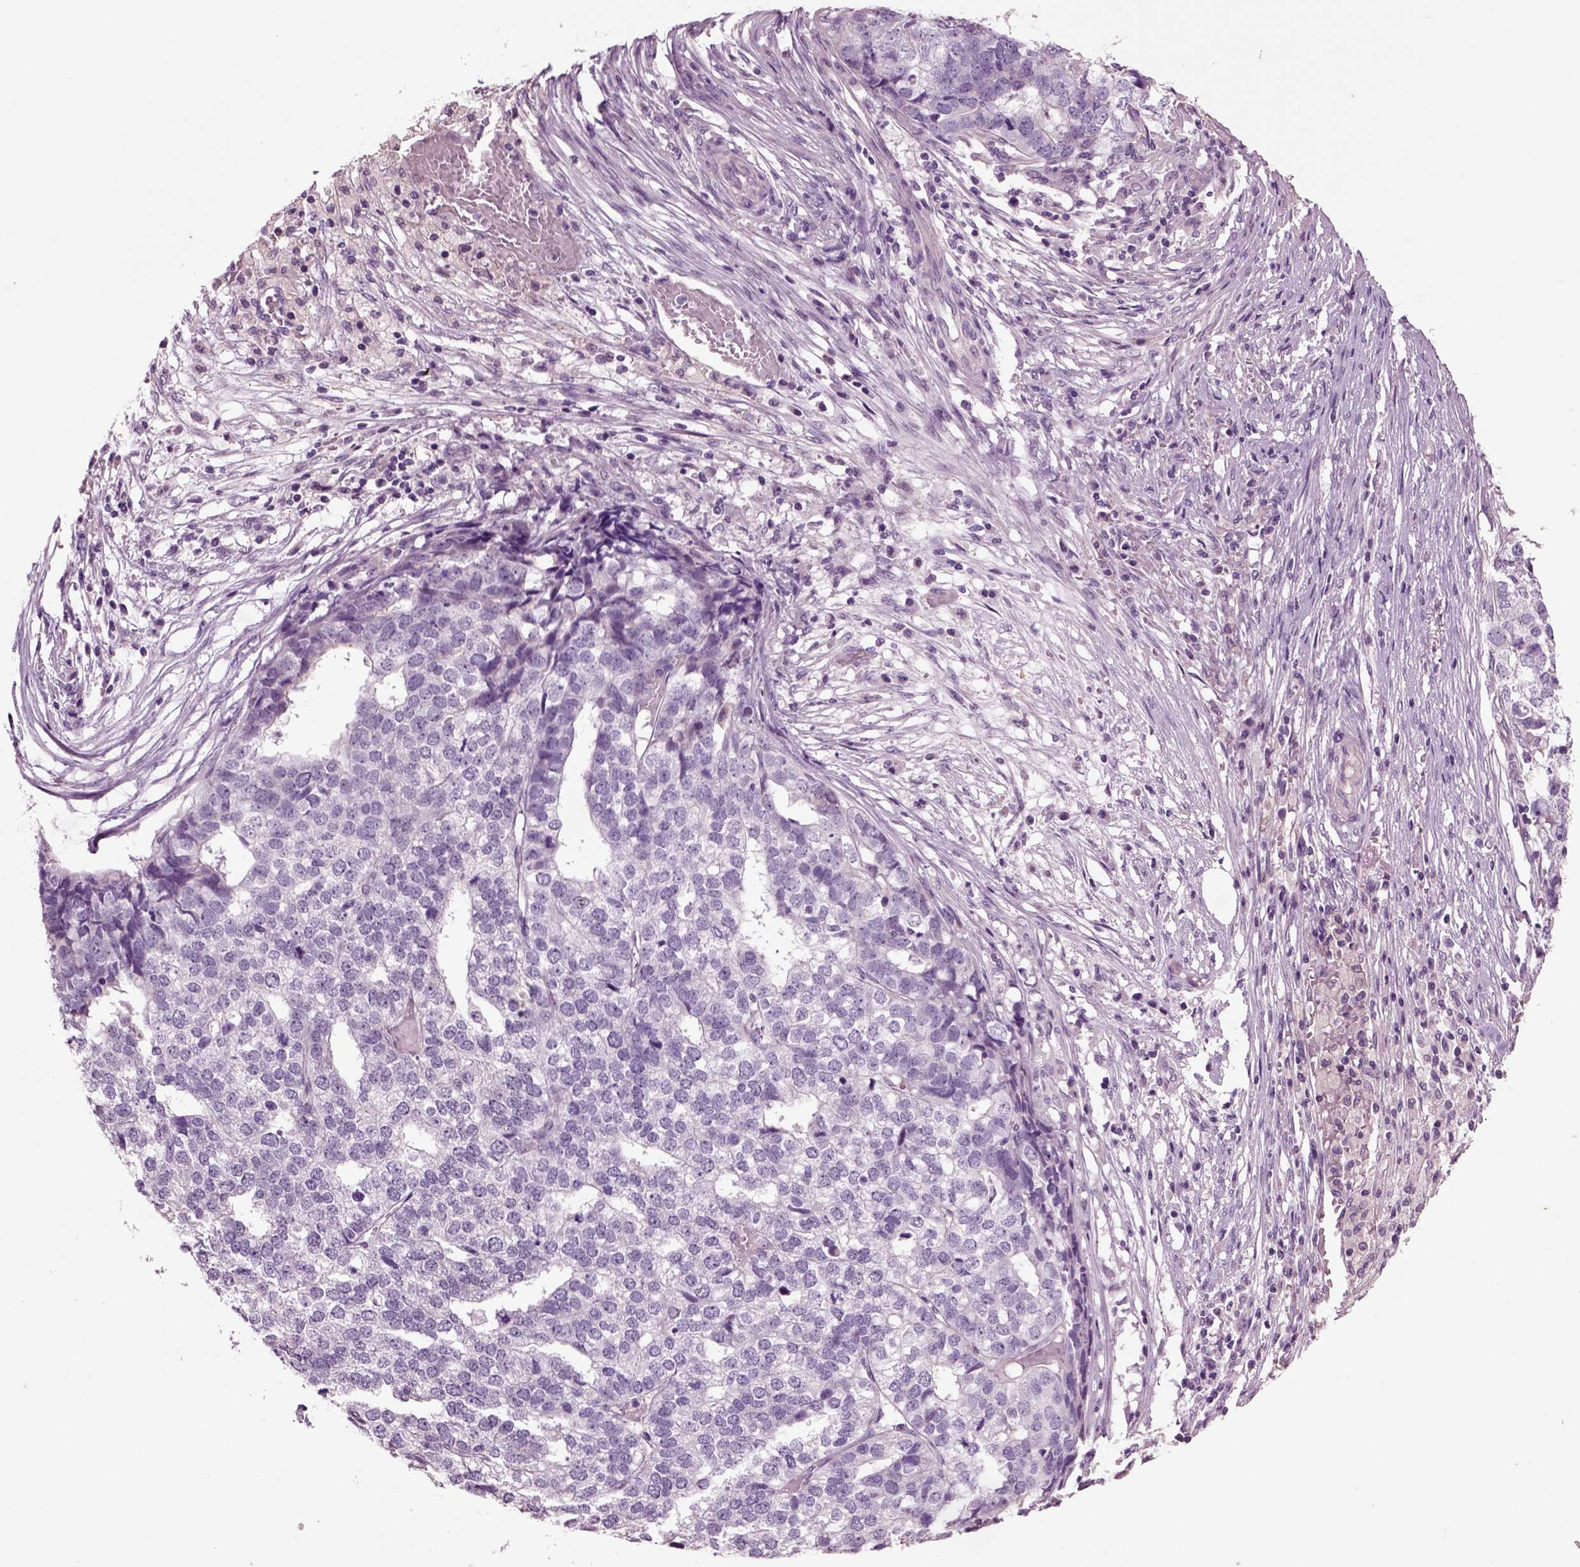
{"staining": {"intensity": "negative", "quantity": "none", "location": "none"}, "tissue": "stomach cancer", "cell_type": "Tumor cells", "image_type": "cancer", "snomed": [{"axis": "morphology", "description": "Adenocarcinoma, NOS"}, {"axis": "topography", "description": "Stomach"}], "caption": "Immunohistochemical staining of stomach cancer (adenocarcinoma) exhibits no significant expression in tumor cells.", "gene": "CHGB", "patient": {"sex": "male", "age": 69}}